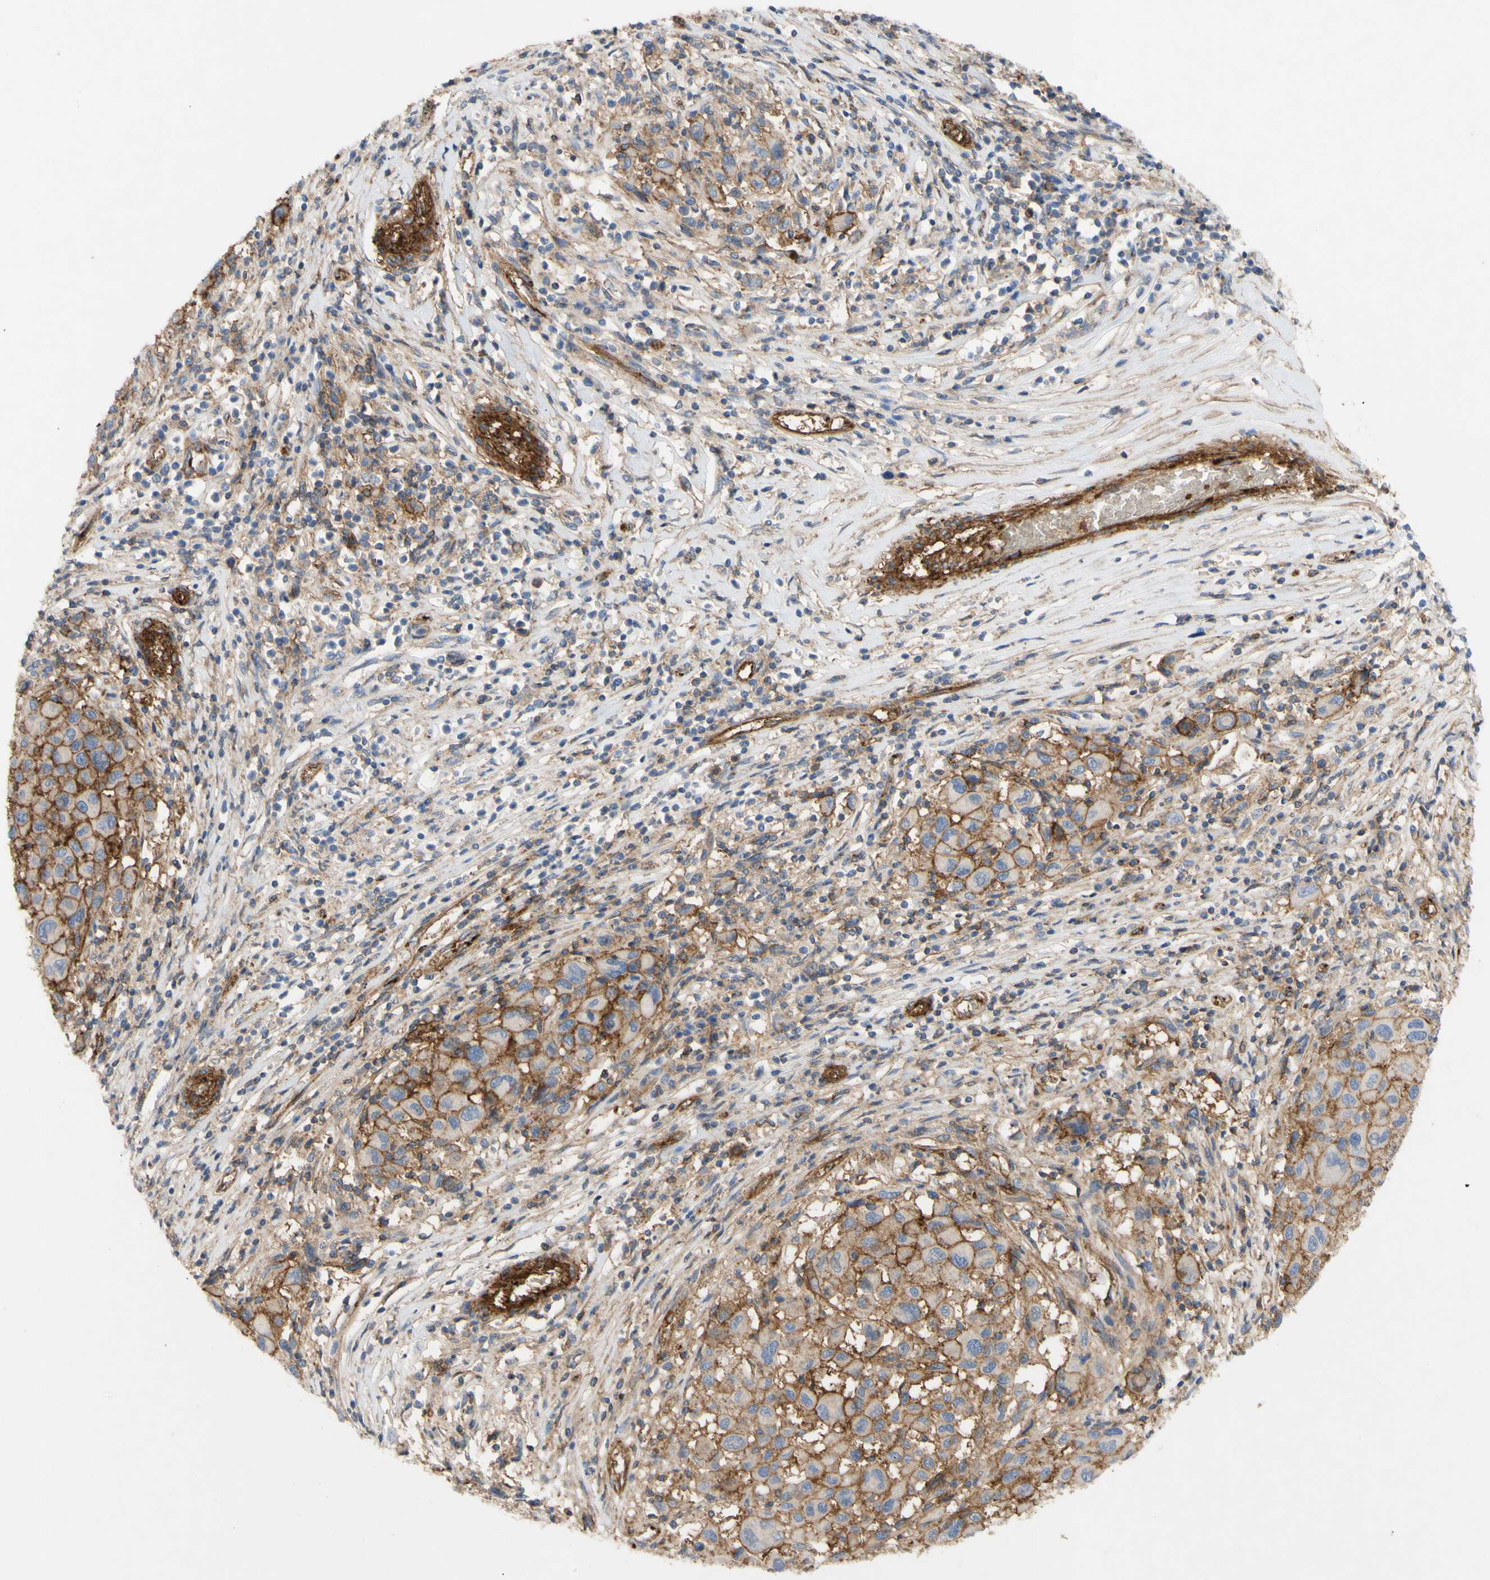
{"staining": {"intensity": "moderate", "quantity": ">75%", "location": "cytoplasmic/membranous"}, "tissue": "melanoma", "cell_type": "Tumor cells", "image_type": "cancer", "snomed": [{"axis": "morphology", "description": "Malignant melanoma, Metastatic site"}, {"axis": "topography", "description": "Lymph node"}], "caption": "Immunohistochemistry (IHC) staining of malignant melanoma (metastatic site), which reveals medium levels of moderate cytoplasmic/membranous expression in approximately >75% of tumor cells indicating moderate cytoplasmic/membranous protein staining. The staining was performed using DAB (brown) for protein detection and nuclei were counterstained in hematoxylin (blue).", "gene": "ATP2A3", "patient": {"sex": "male", "age": 61}}